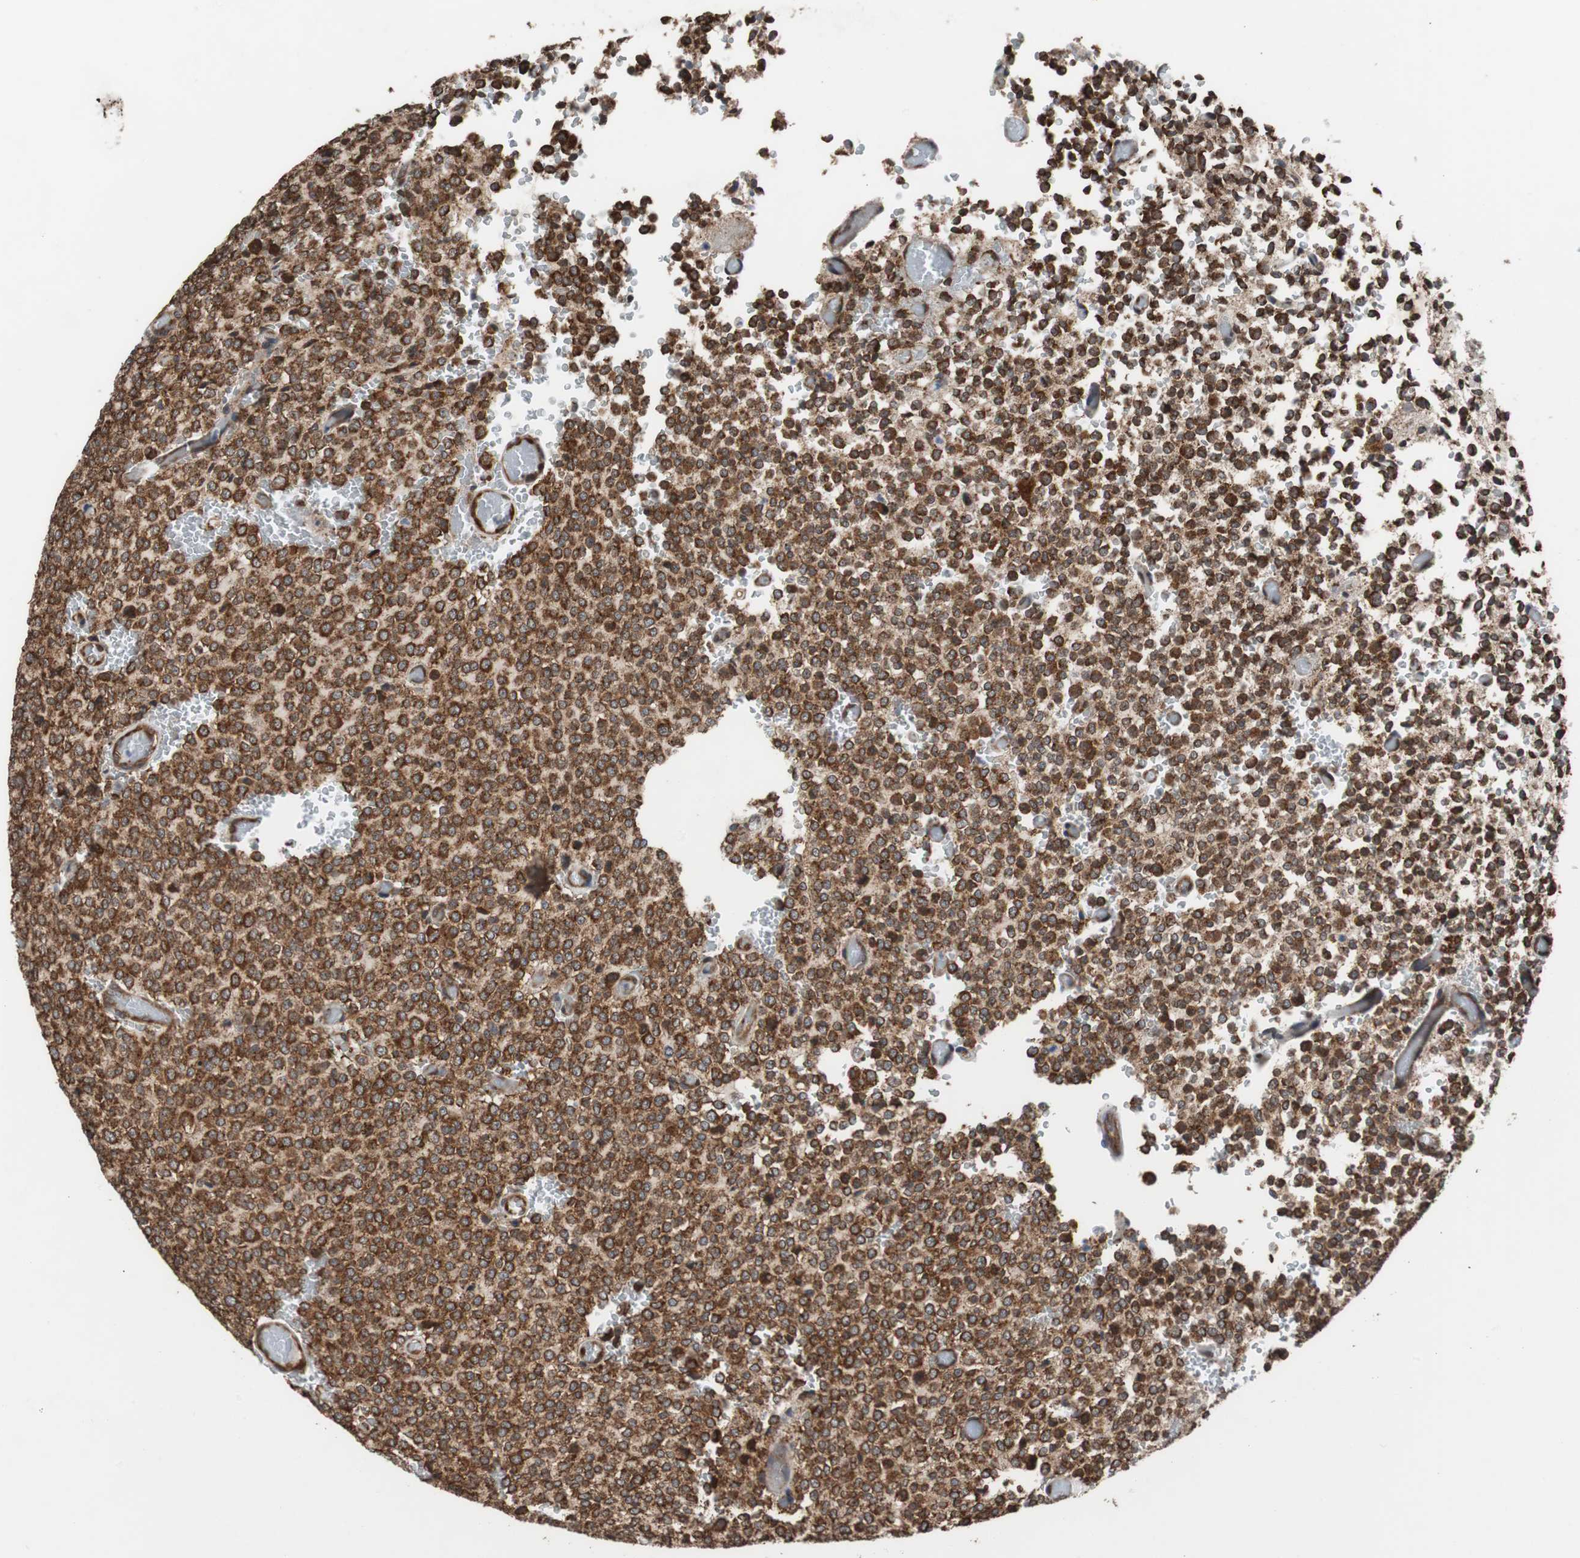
{"staining": {"intensity": "strong", "quantity": ">75%", "location": "cytoplasmic/membranous"}, "tissue": "glioma", "cell_type": "Tumor cells", "image_type": "cancer", "snomed": [{"axis": "morphology", "description": "Glioma, malignant, High grade"}, {"axis": "topography", "description": "pancreas cauda"}], "caption": "Brown immunohistochemical staining in high-grade glioma (malignant) displays strong cytoplasmic/membranous positivity in approximately >75% of tumor cells. (brown staining indicates protein expression, while blue staining denotes nuclei).", "gene": "USP10", "patient": {"sex": "male", "age": 60}}